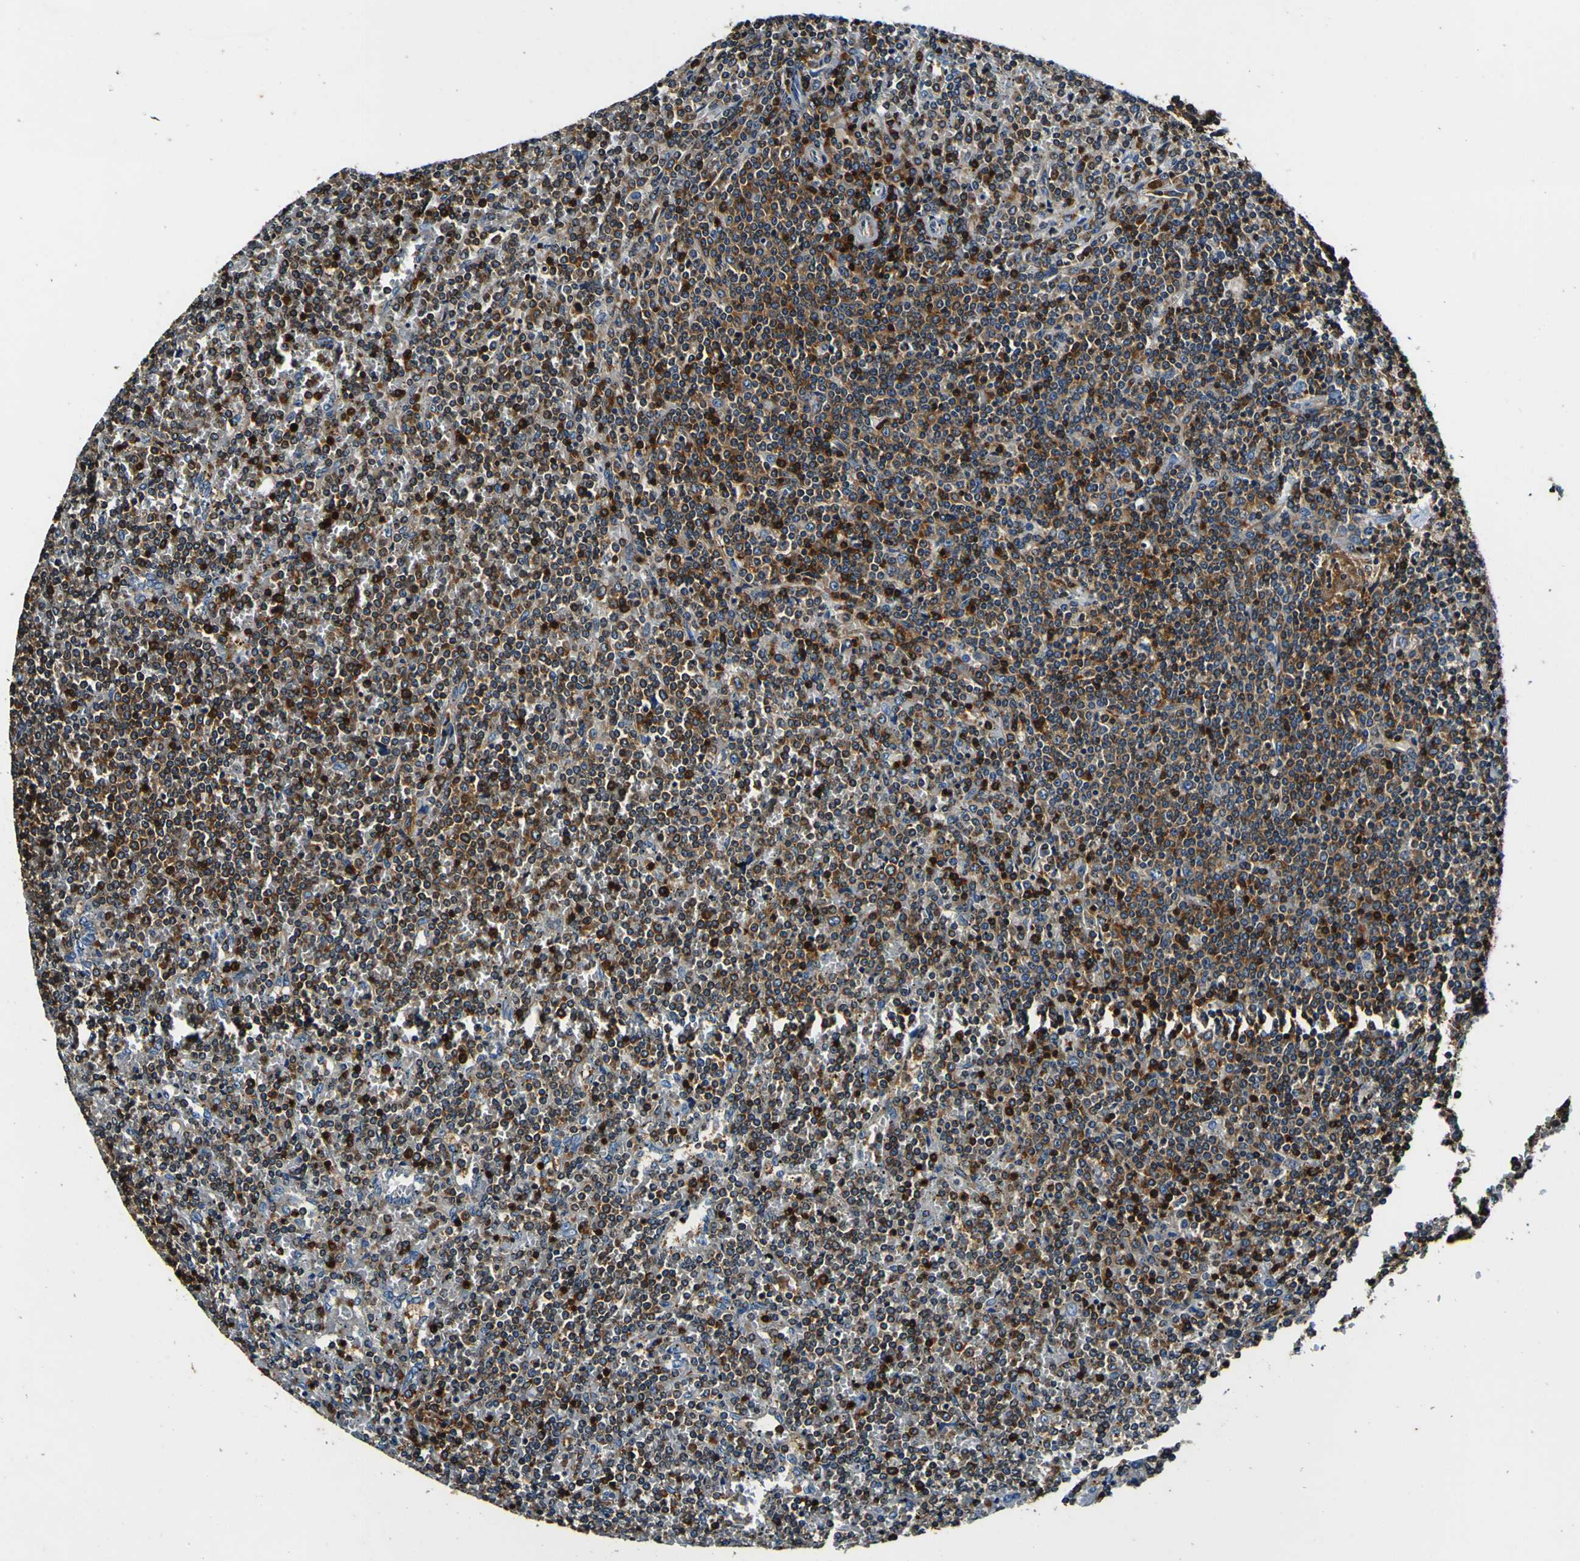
{"staining": {"intensity": "strong", "quantity": ">75%", "location": "cytoplasmic/membranous"}, "tissue": "lymphoma", "cell_type": "Tumor cells", "image_type": "cancer", "snomed": [{"axis": "morphology", "description": "Malignant lymphoma, non-Hodgkin's type, Low grade"}, {"axis": "topography", "description": "Spleen"}], "caption": "Tumor cells show high levels of strong cytoplasmic/membranous expression in approximately >75% of cells in malignant lymphoma, non-Hodgkin's type (low-grade).", "gene": "RHOT2", "patient": {"sex": "female", "age": 19}}